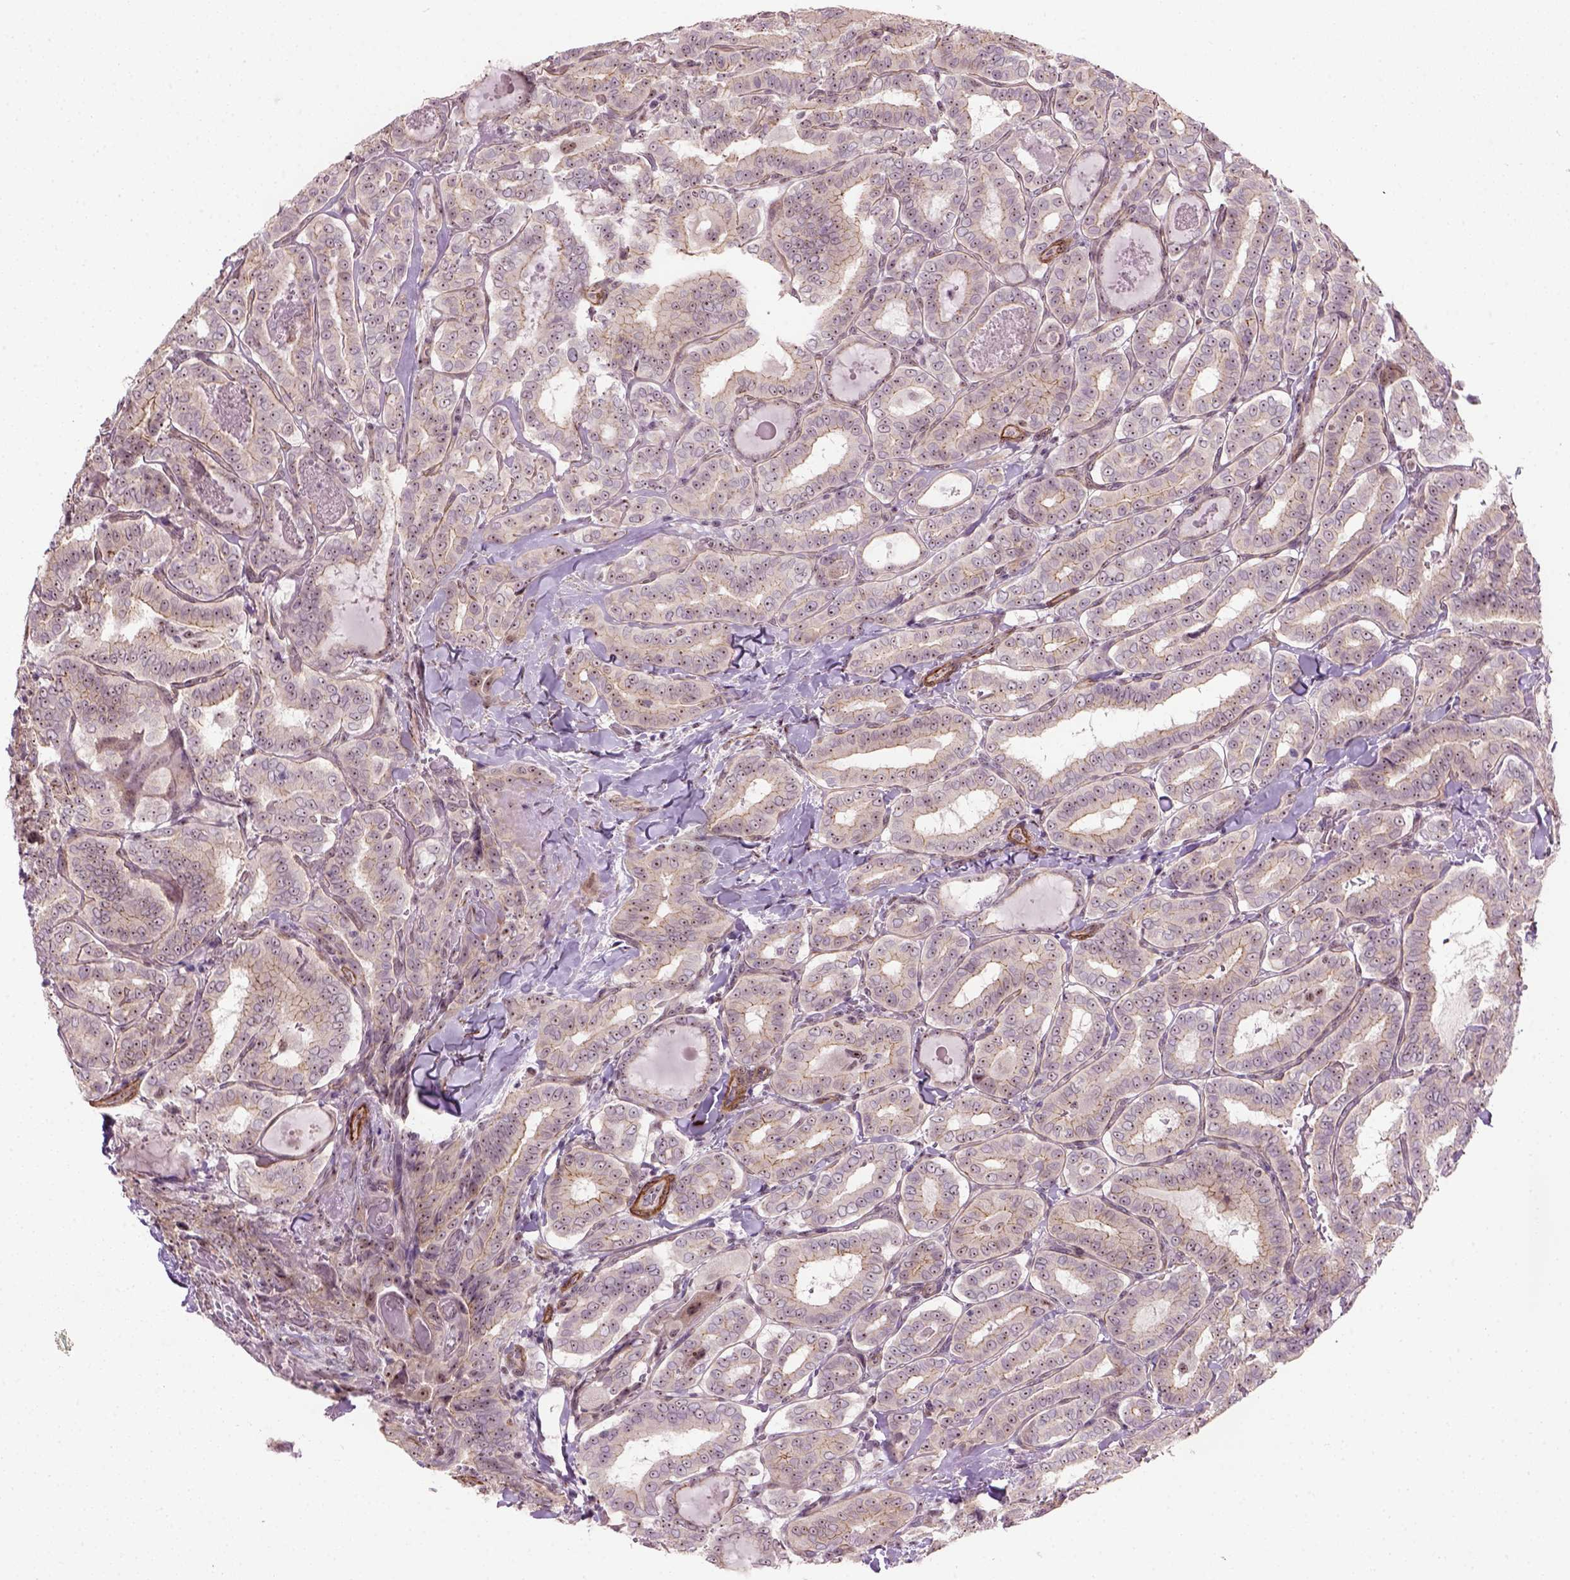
{"staining": {"intensity": "moderate", "quantity": ">75%", "location": "nuclear"}, "tissue": "thyroid cancer", "cell_type": "Tumor cells", "image_type": "cancer", "snomed": [{"axis": "morphology", "description": "Papillary adenocarcinoma, NOS"}, {"axis": "morphology", "description": "Papillary adenoma metastatic"}, {"axis": "topography", "description": "Thyroid gland"}], "caption": "High-power microscopy captured an immunohistochemistry histopathology image of thyroid papillary adenoma metastatic, revealing moderate nuclear positivity in approximately >75% of tumor cells. (brown staining indicates protein expression, while blue staining denotes nuclei).", "gene": "RRS1", "patient": {"sex": "female", "age": 50}}